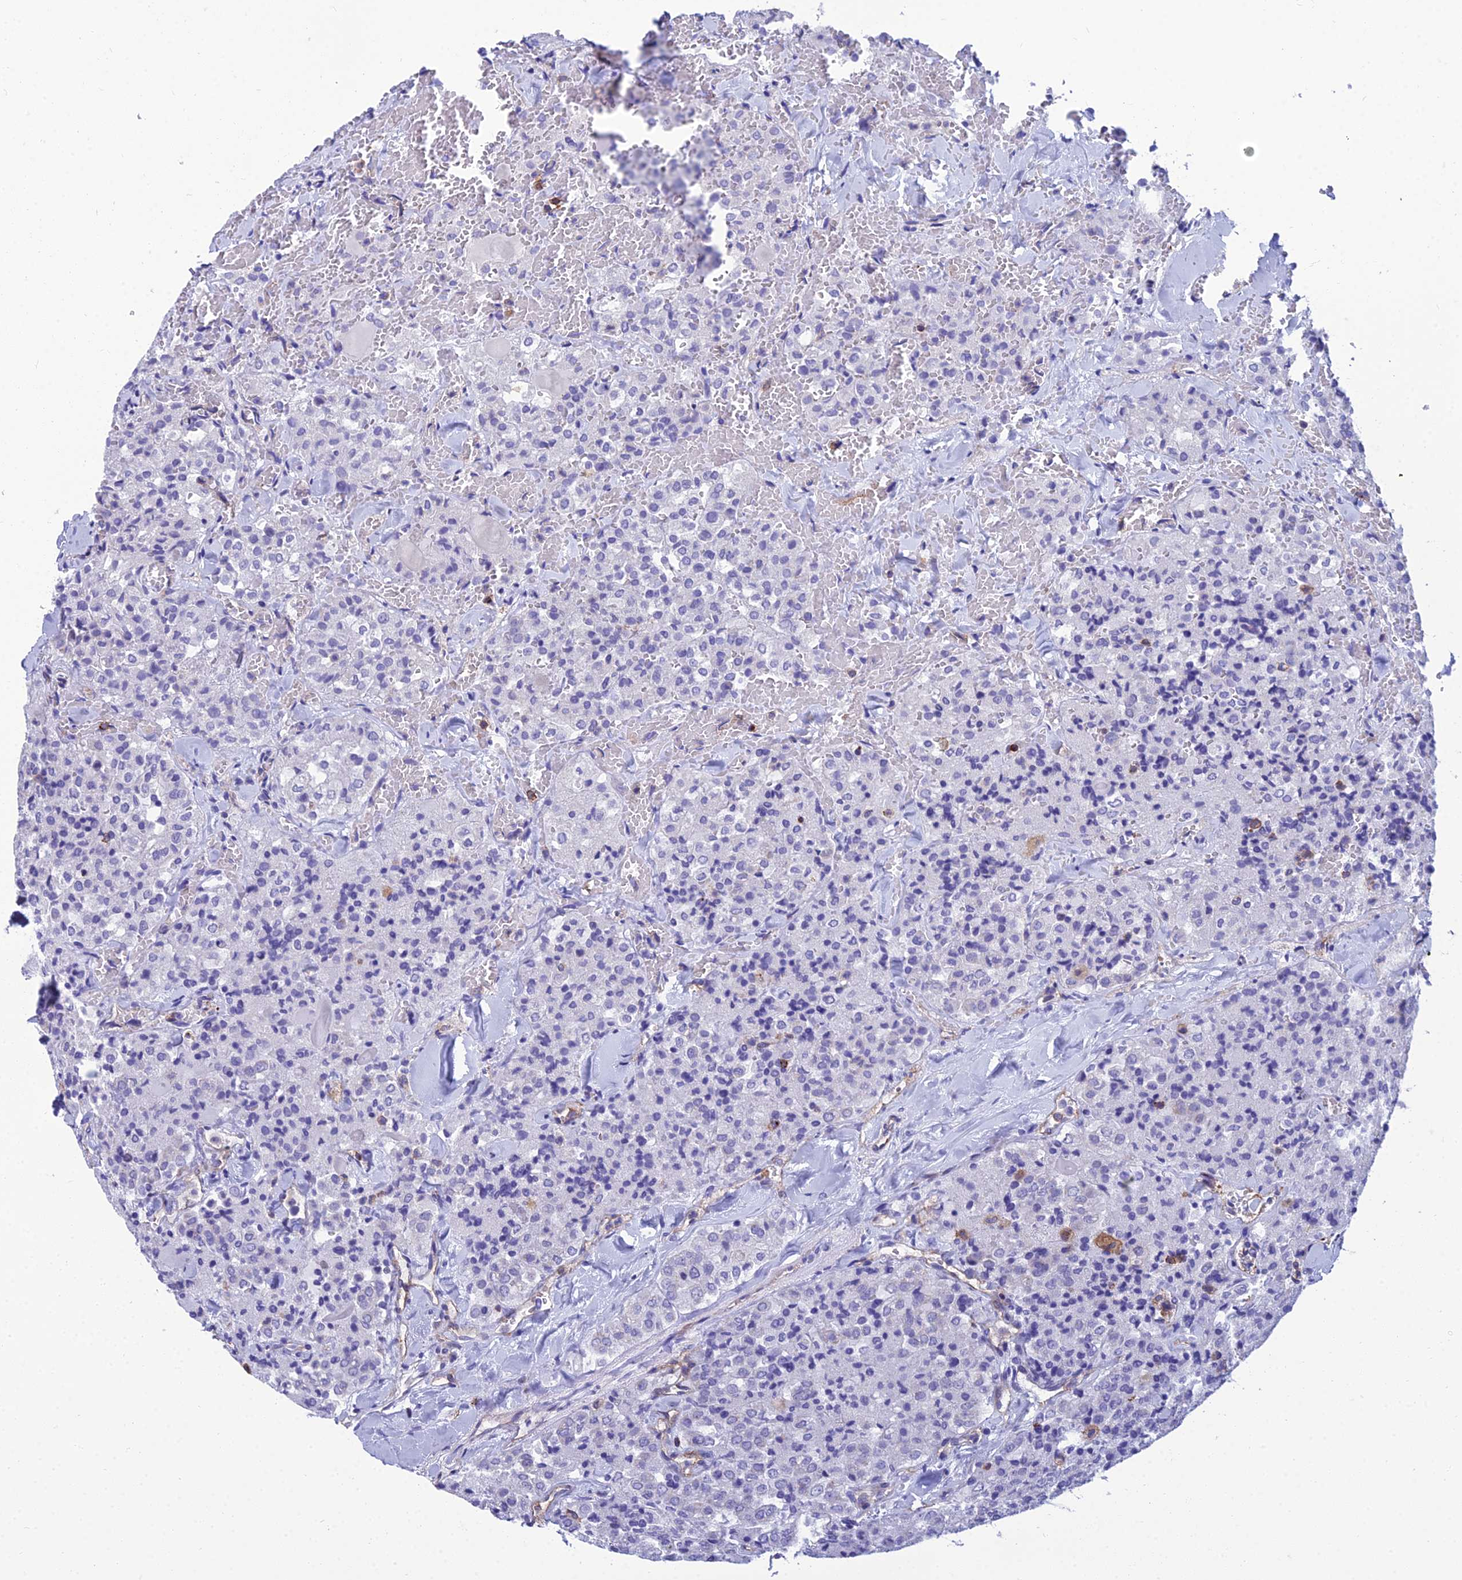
{"staining": {"intensity": "negative", "quantity": "none", "location": "none"}, "tissue": "thyroid cancer", "cell_type": "Tumor cells", "image_type": "cancer", "snomed": [{"axis": "morphology", "description": "Follicular adenoma carcinoma, NOS"}, {"axis": "topography", "description": "Thyroid gland"}], "caption": "IHC micrograph of human thyroid follicular adenoma carcinoma stained for a protein (brown), which shows no expression in tumor cells.", "gene": "PPP1R18", "patient": {"sex": "male", "age": 75}}